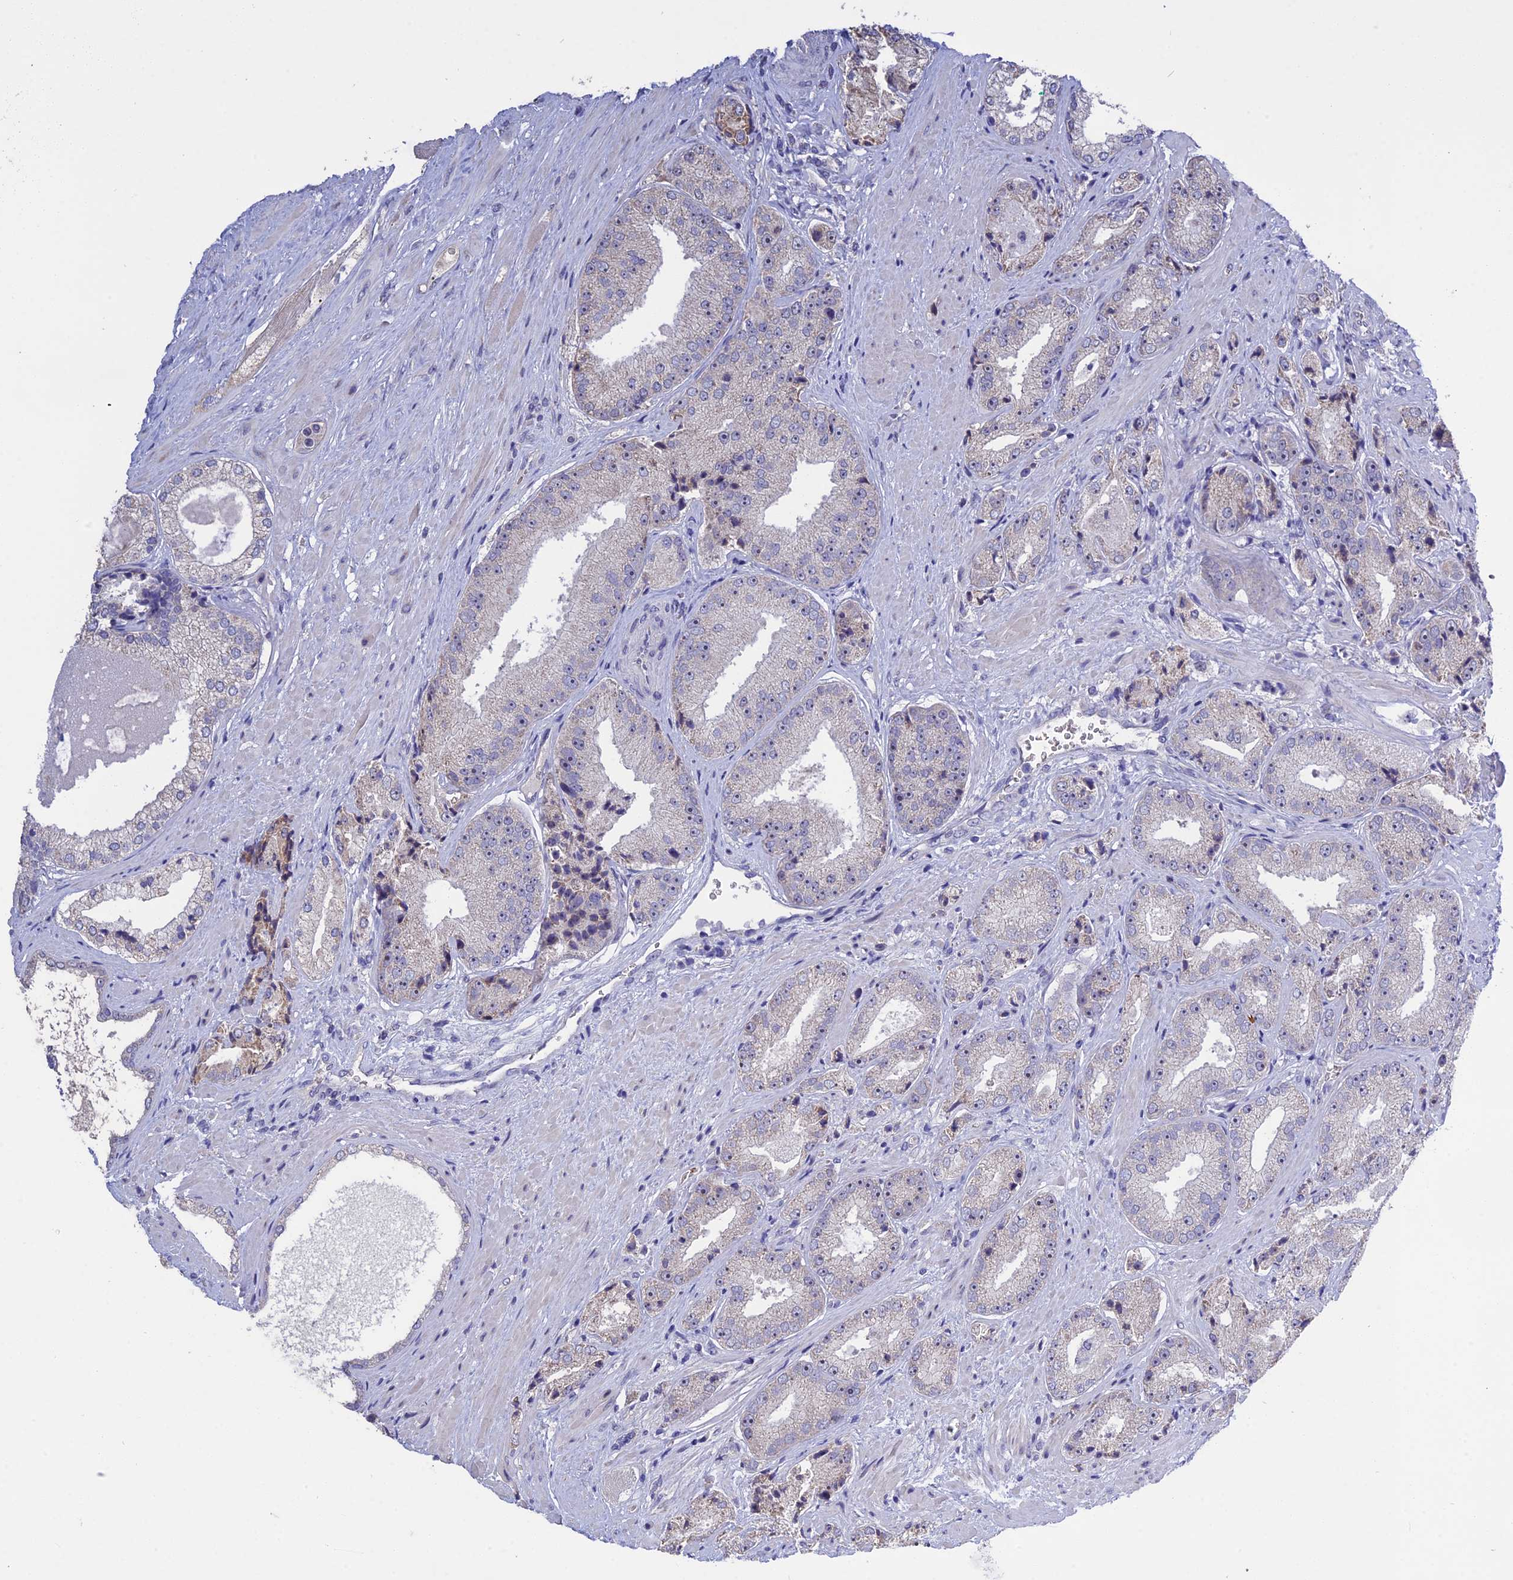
{"staining": {"intensity": "negative", "quantity": "none", "location": "none"}, "tissue": "prostate cancer", "cell_type": "Tumor cells", "image_type": "cancer", "snomed": [{"axis": "morphology", "description": "Adenocarcinoma, High grade"}, {"axis": "topography", "description": "Prostate"}], "caption": "This is an immunohistochemistry photomicrograph of prostate cancer (adenocarcinoma (high-grade)). There is no staining in tumor cells.", "gene": "KNOP1", "patient": {"sex": "male", "age": 71}}